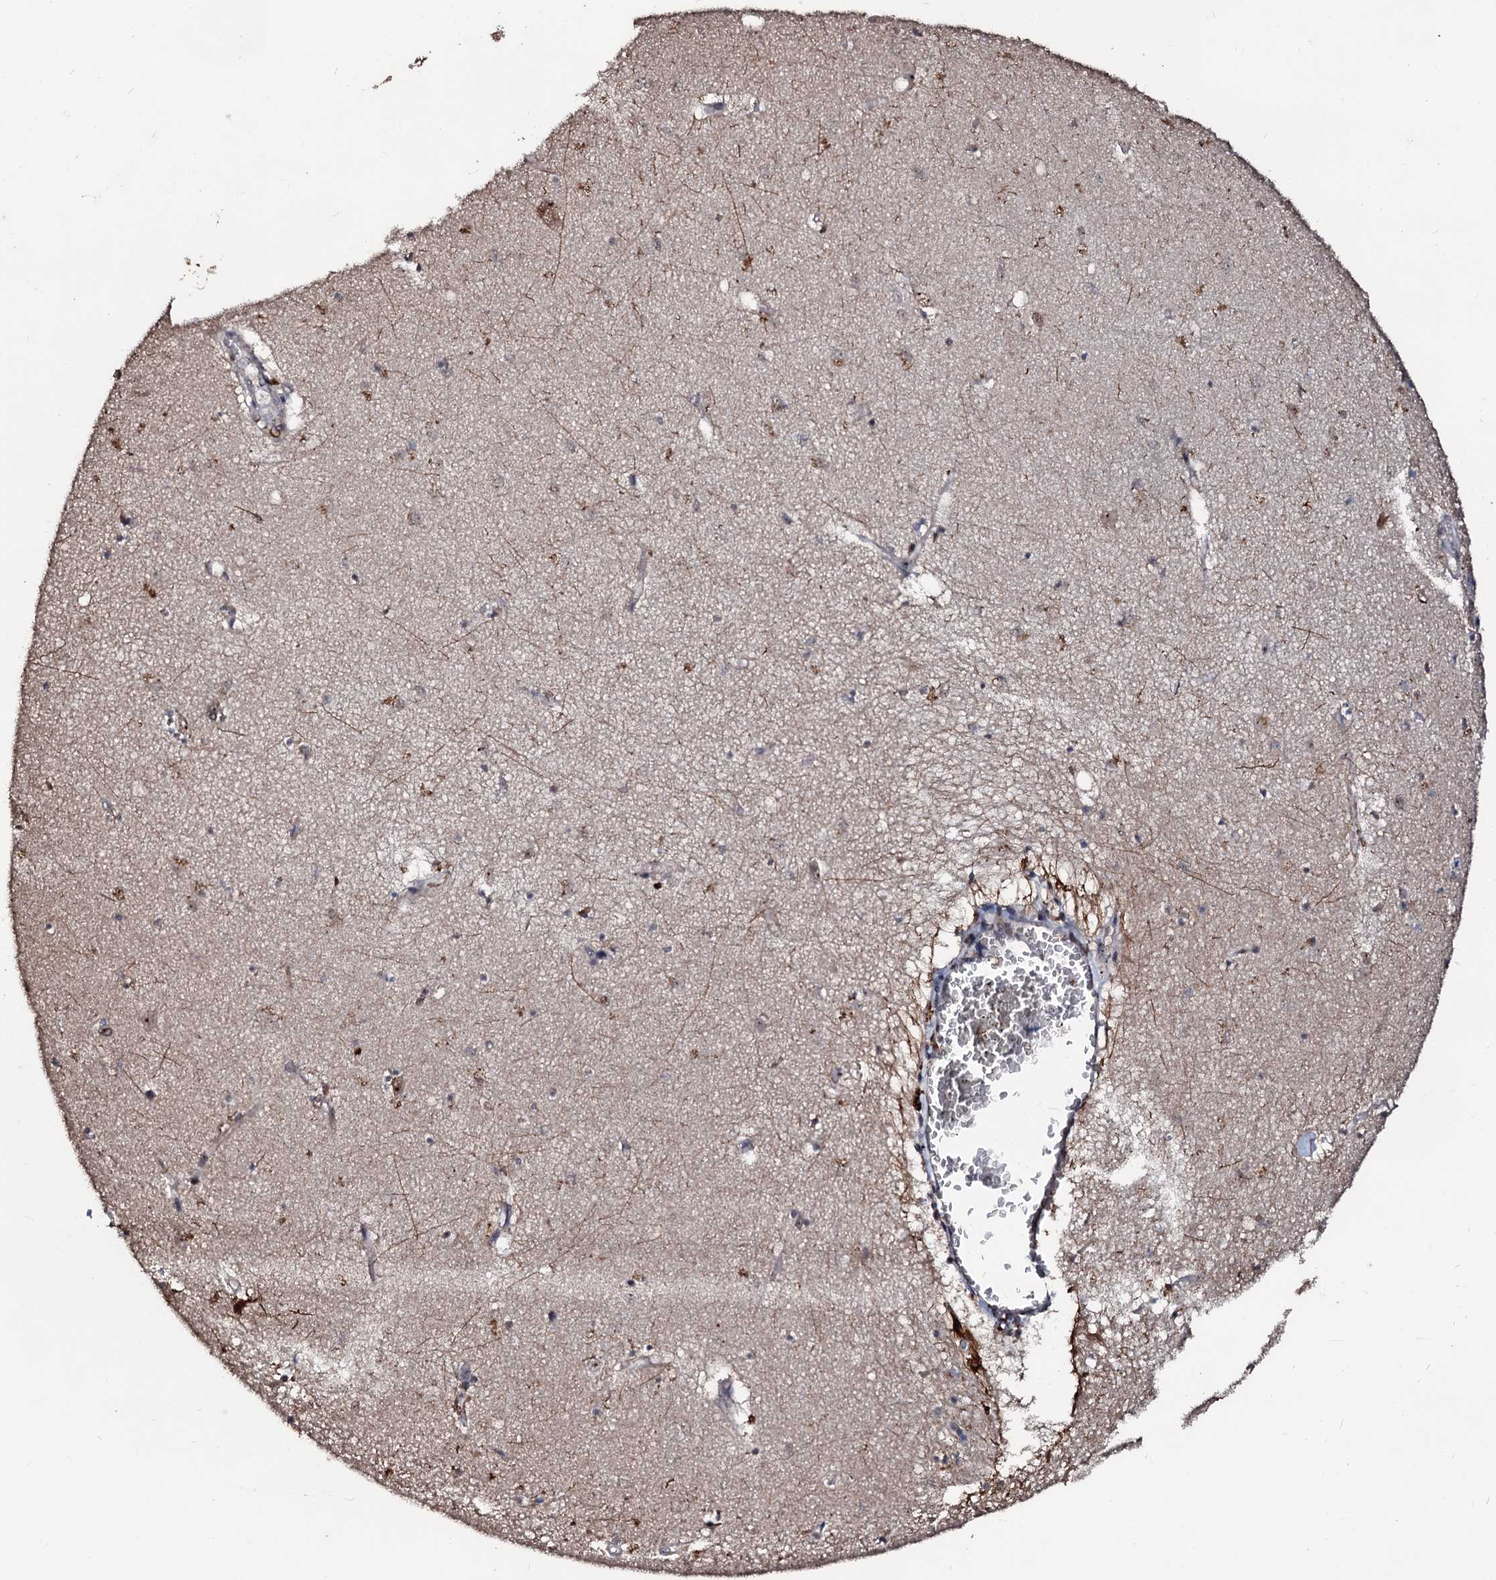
{"staining": {"intensity": "weak", "quantity": "<25%", "location": "cytoplasmic/membranous,nuclear"}, "tissue": "hippocampus", "cell_type": "Glial cells", "image_type": "normal", "snomed": [{"axis": "morphology", "description": "Normal tissue, NOS"}, {"axis": "topography", "description": "Hippocampus"}], "caption": "This is a histopathology image of immunohistochemistry (IHC) staining of unremarkable hippocampus, which shows no positivity in glial cells. (Brightfield microscopy of DAB (3,3'-diaminobenzidine) immunohistochemistry (IHC) at high magnification).", "gene": "SUPT7L", "patient": {"sex": "female", "age": 64}}